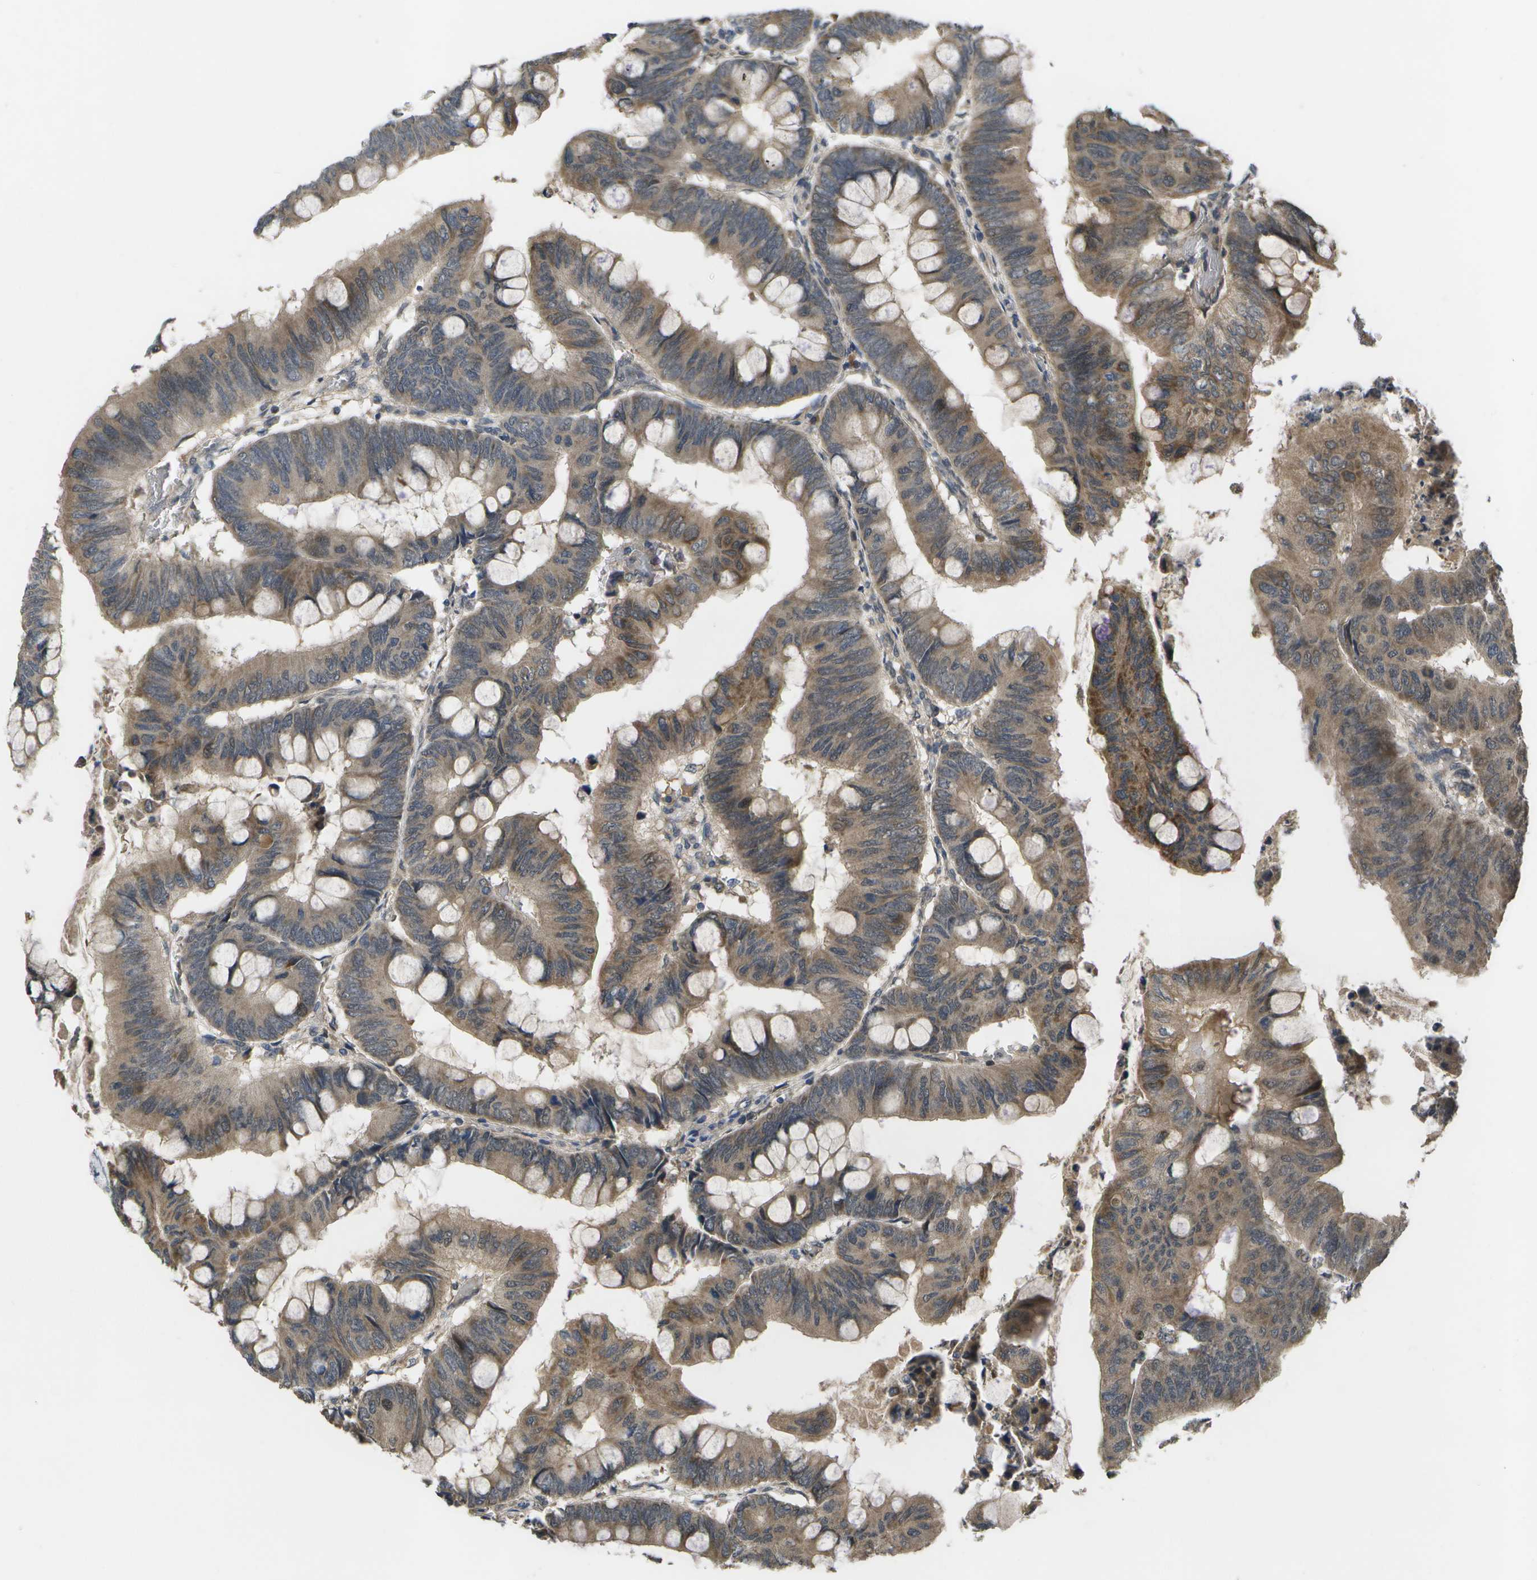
{"staining": {"intensity": "moderate", "quantity": ">75%", "location": "cytoplasmic/membranous"}, "tissue": "colorectal cancer", "cell_type": "Tumor cells", "image_type": "cancer", "snomed": [{"axis": "morphology", "description": "Normal tissue, NOS"}, {"axis": "morphology", "description": "Adenocarcinoma, NOS"}, {"axis": "topography", "description": "Rectum"}, {"axis": "topography", "description": "Peripheral nerve tissue"}], "caption": "An immunohistochemistry micrograph of neoplastic tissue is shown. Protein staining in brown labels moderate cytoplasmic/membranous positivity in colorectal cancer within tumor cells. The staining was performed using DAB, with brown indicating positive protein expression. Nuclei are stained blue with hematoxylin.", "gene": "ALAS1", "patient": {"sex": "male", "age": 92}}